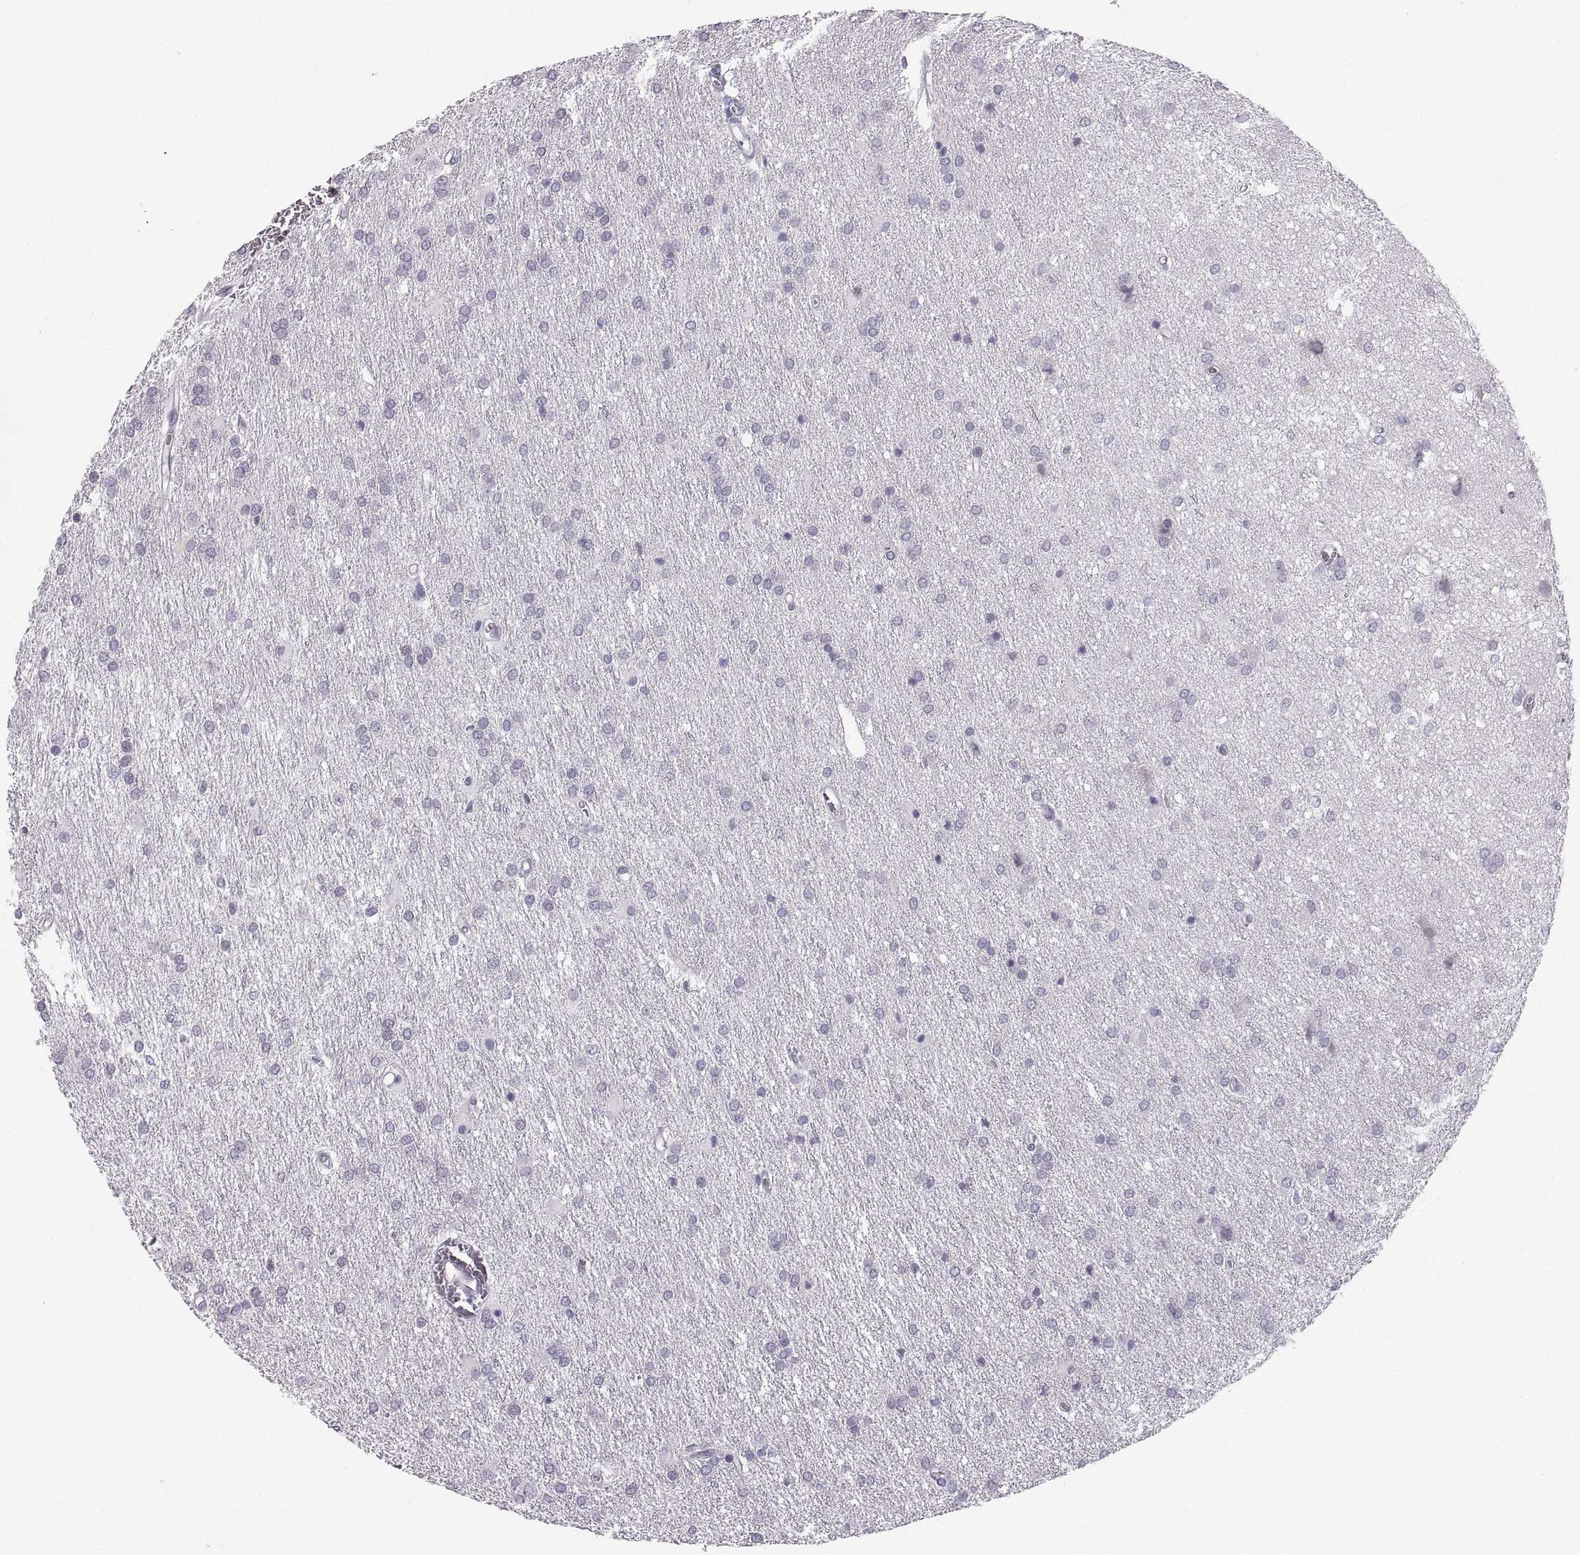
{"staining": {"intensity": "negative", "quantity": "none", "location": "none"}, "tissue": "glioma", "cell_type": "Tumor cells", "image_type": "cancer", "snomed": [{"axis": "morphology", "description": "Glioma, malignant, Low grade"}, {"axis": "topography", "description": "Brain"}], "caption": "There is no significant expression in tumor cells of glioma. (Stains: DAB immunohistochemistry with hematoxylin counter stain, Microscopy: brightfield microscopy at high magnification).", "gene": "ZNF185", "patient": {"sex": "female", "age": 32}}